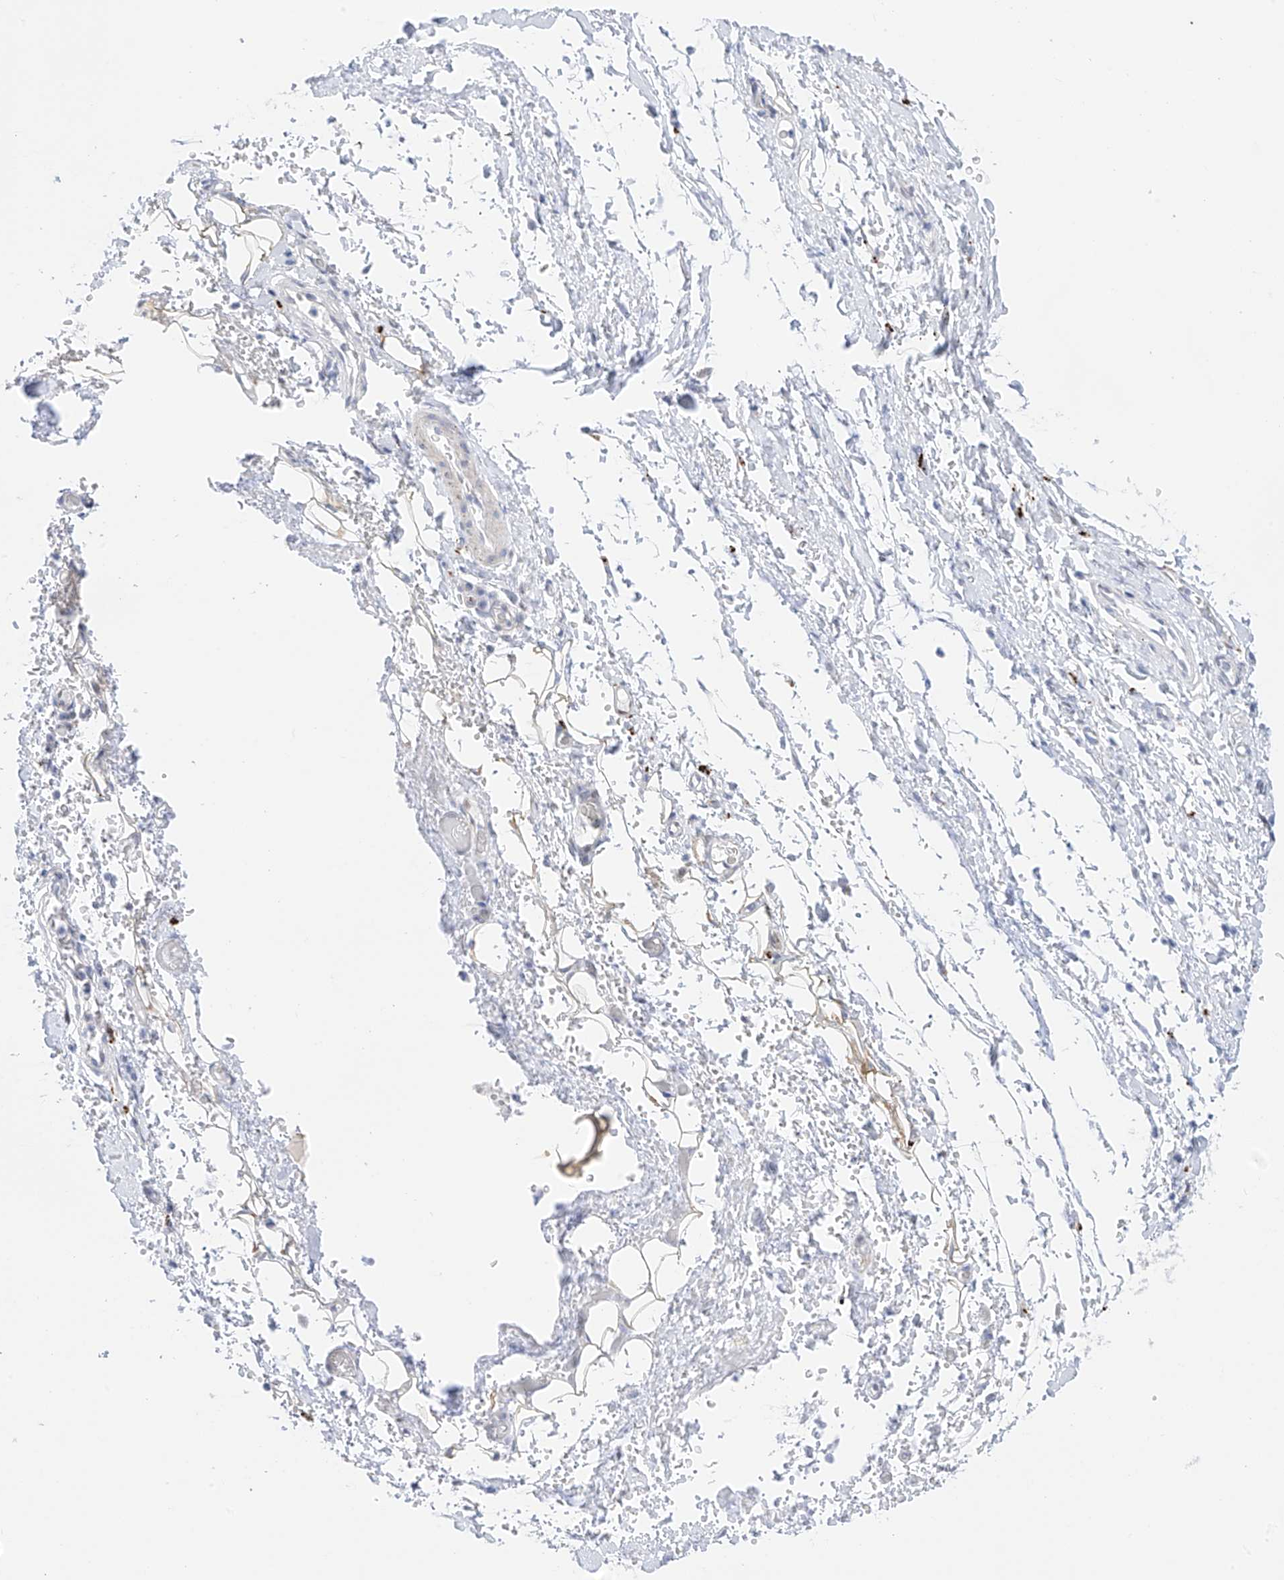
{"staining": {"intensity": "negative", "quantity": "none", "location": "none"}, "tissue": "adipose tissue", "cell_type": "Adipocytes", "image_type": "normal", "snomed": [{"axis": "morphology", "description": "Normal tissue, NOS"}, {"axis": "morphology", "description": "Adenocarcinoma, NOS"}, {"axis": "topography", "description": "Stomach, upper"}, {"axis": "topography", "description": "Peripheral nerve tissue"}], "caption": "Micrograph shows no protein expression in adipocytes of unremarkable adipose tissue. (DAB (3,3'-diaminobenzidine) IHC with hematoxylin counter stain).", "gene": "PSPH", "patient": {"sex": "male", "age": 62}}